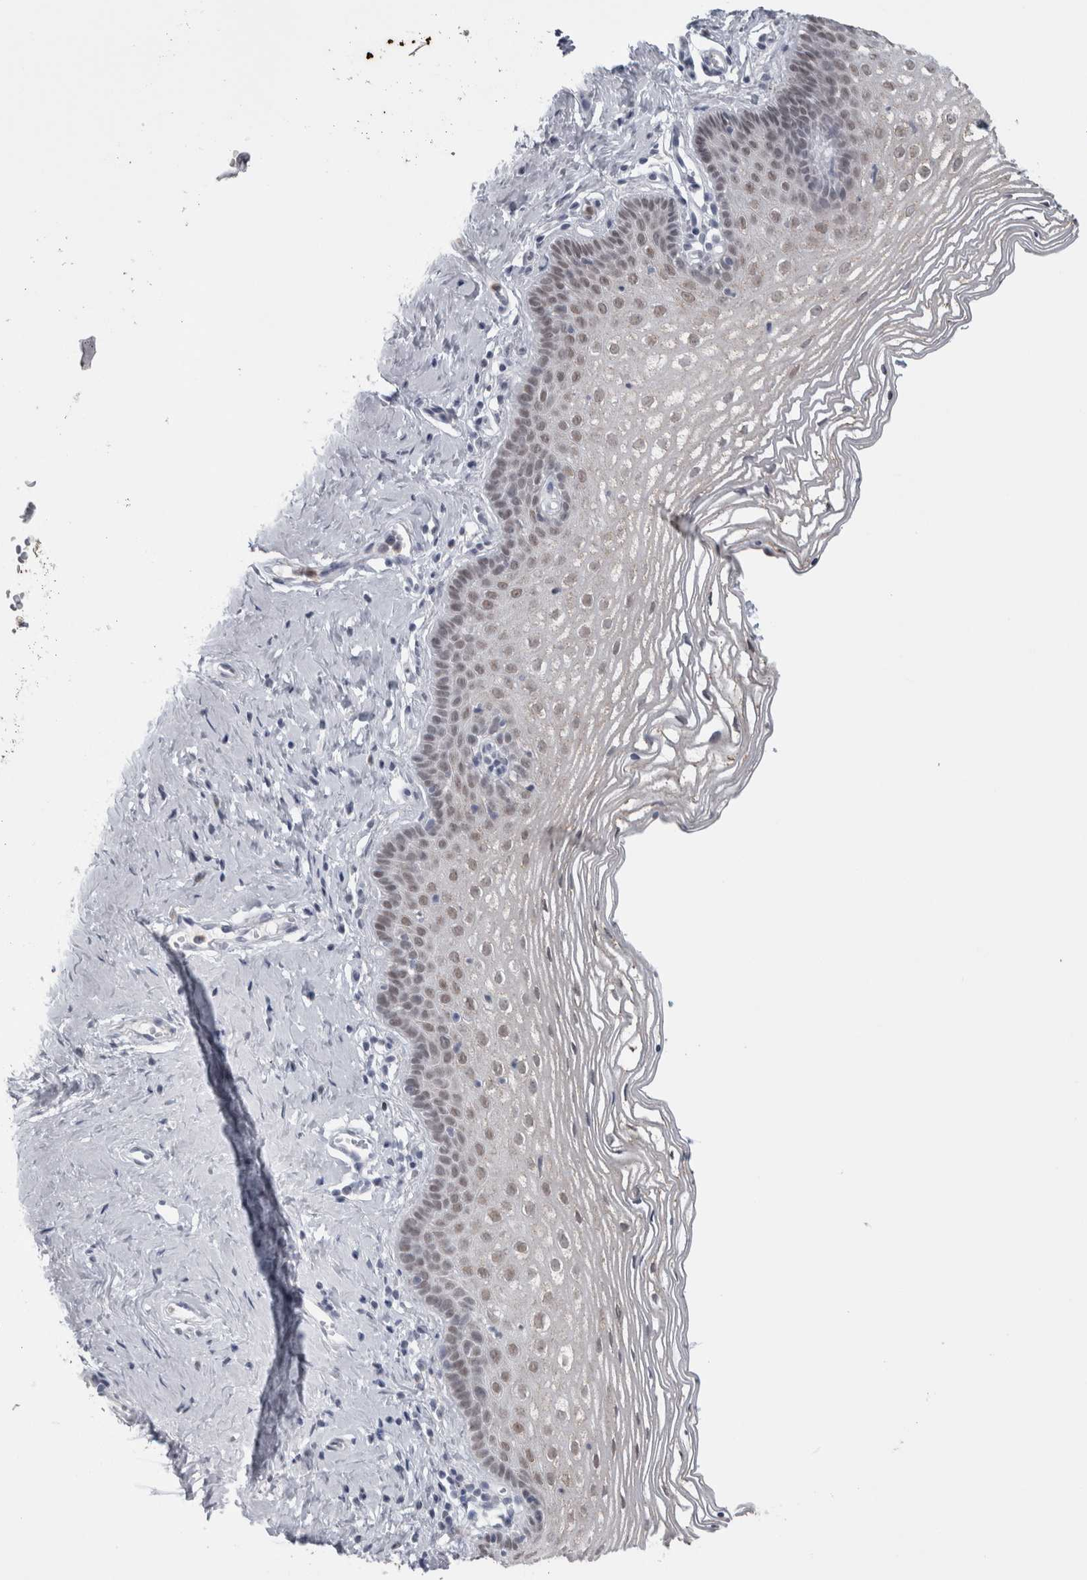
{"staining": {"intensity": "negative", "quantity": "none", "location": "none"}, "tissue": "vagina", "cell_type": "Squamous epithelial cells", "image_type": "normal", "snomed": [{"axis": "morphology", "description": "Normal tissue, NOS"}, {"axis": "topography", "description": "Vagina"}], "caption": "A high-resolution histopathology image shows immunohistochemistry (IHC) staining of normal vagina, which demonstrates no significant staining in squamous epithelial cells.", "gene": "PLIN1", "patient": {"sex": "female", "age": 32}}